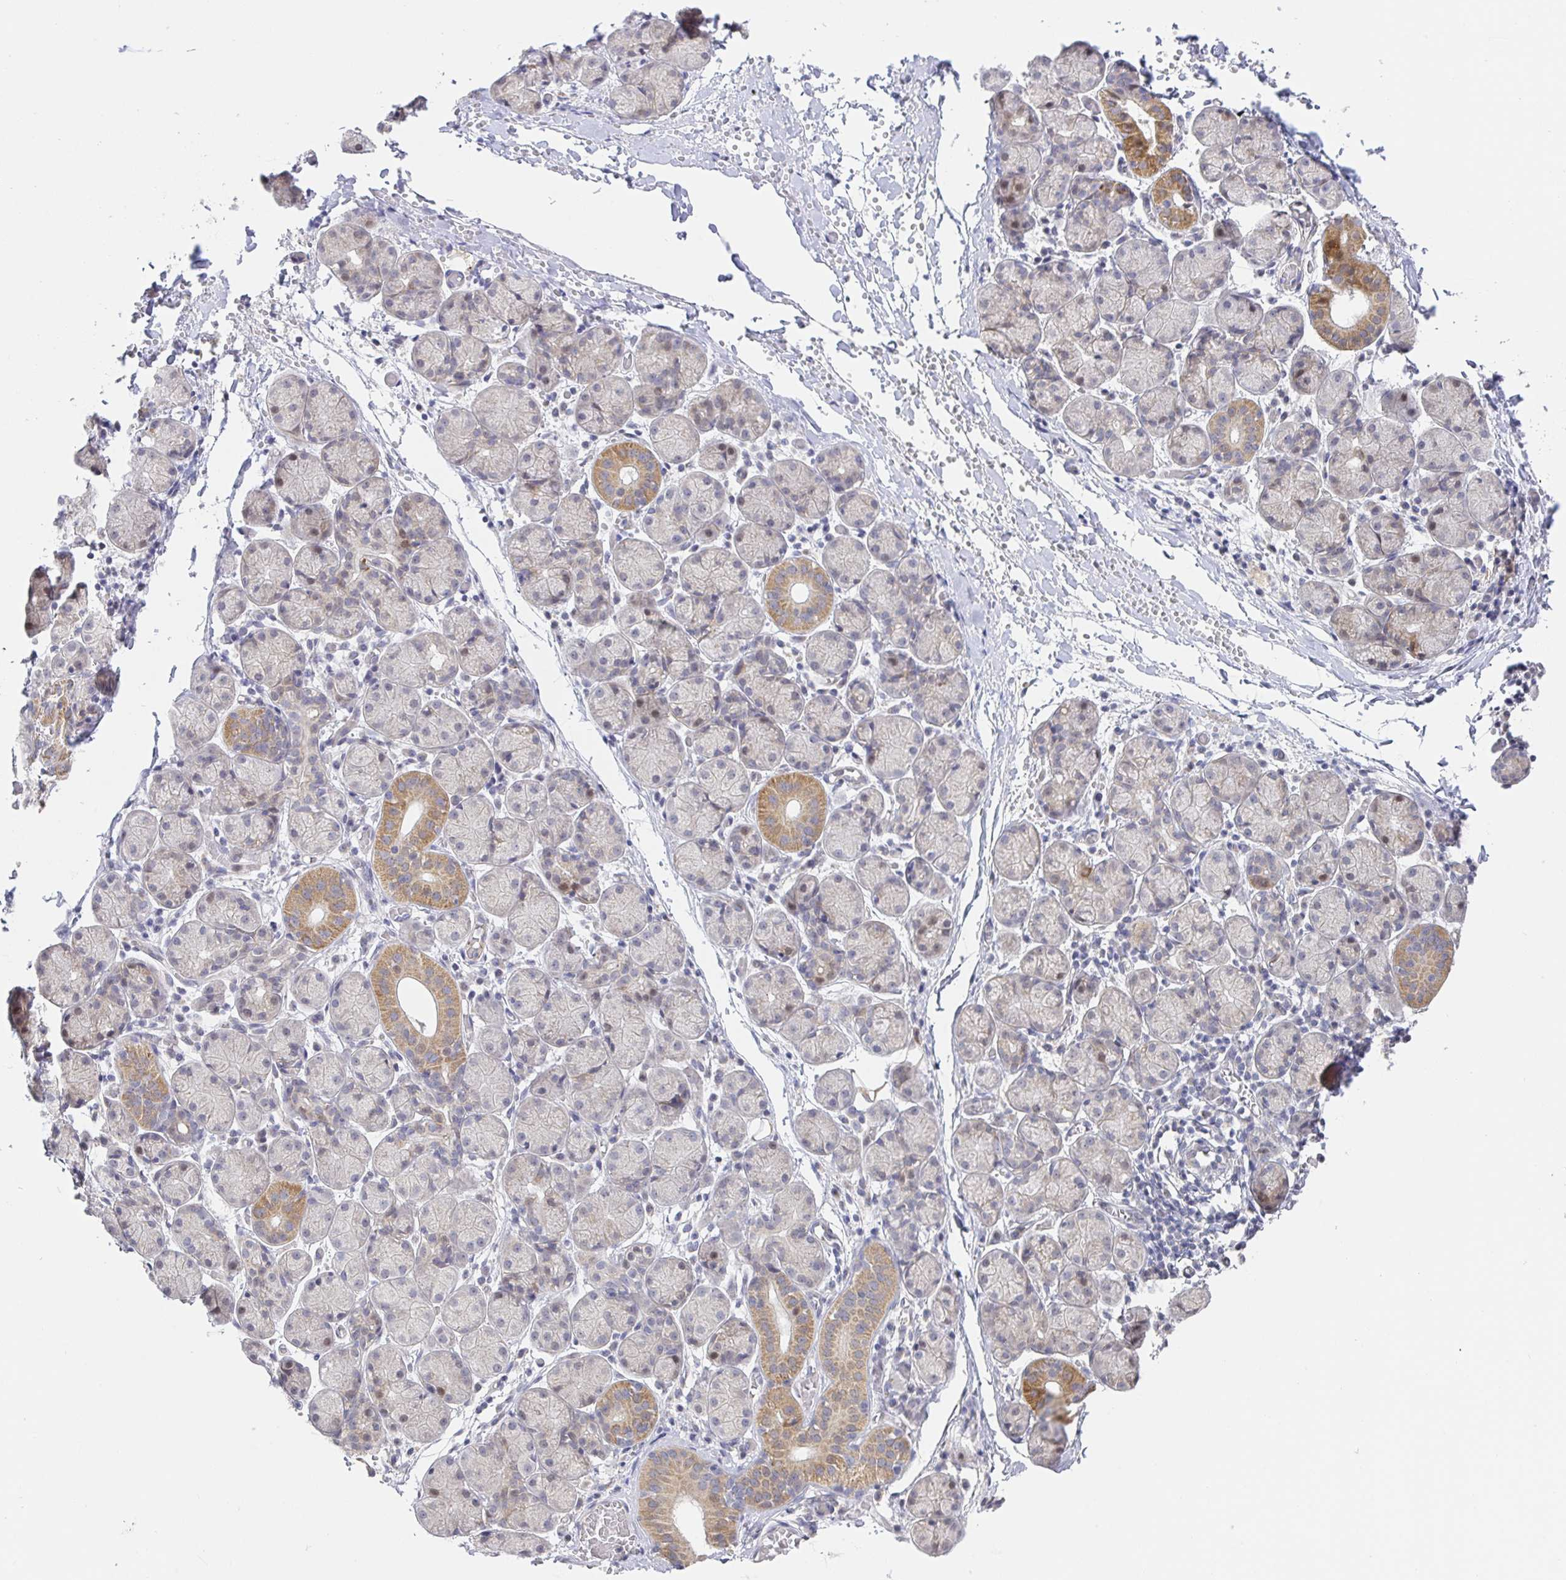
{"staining": {"intensity": "moderate", "quantity": "<25%", "location": "cytoplasmic/membranous,nuclear"}, "tissue": "salivary gland", "cell_type": "Glandular cells", "image_type": "normal", "snomed": [{"axis": "morphology", "description": "Normal tissue, NOS"}, {"axis": "topography", "description": "Salivary gland"}], "caption": "The photomicrograph demonstrates immunohistochemical staining of unremarkable salivary gland. There is moderate cytoplasmic/membranous,nuclear staining is appreciated in about <25% of glandular cells.", "gene": "CIT", "patient": {"sex": "female", "age": 24}}